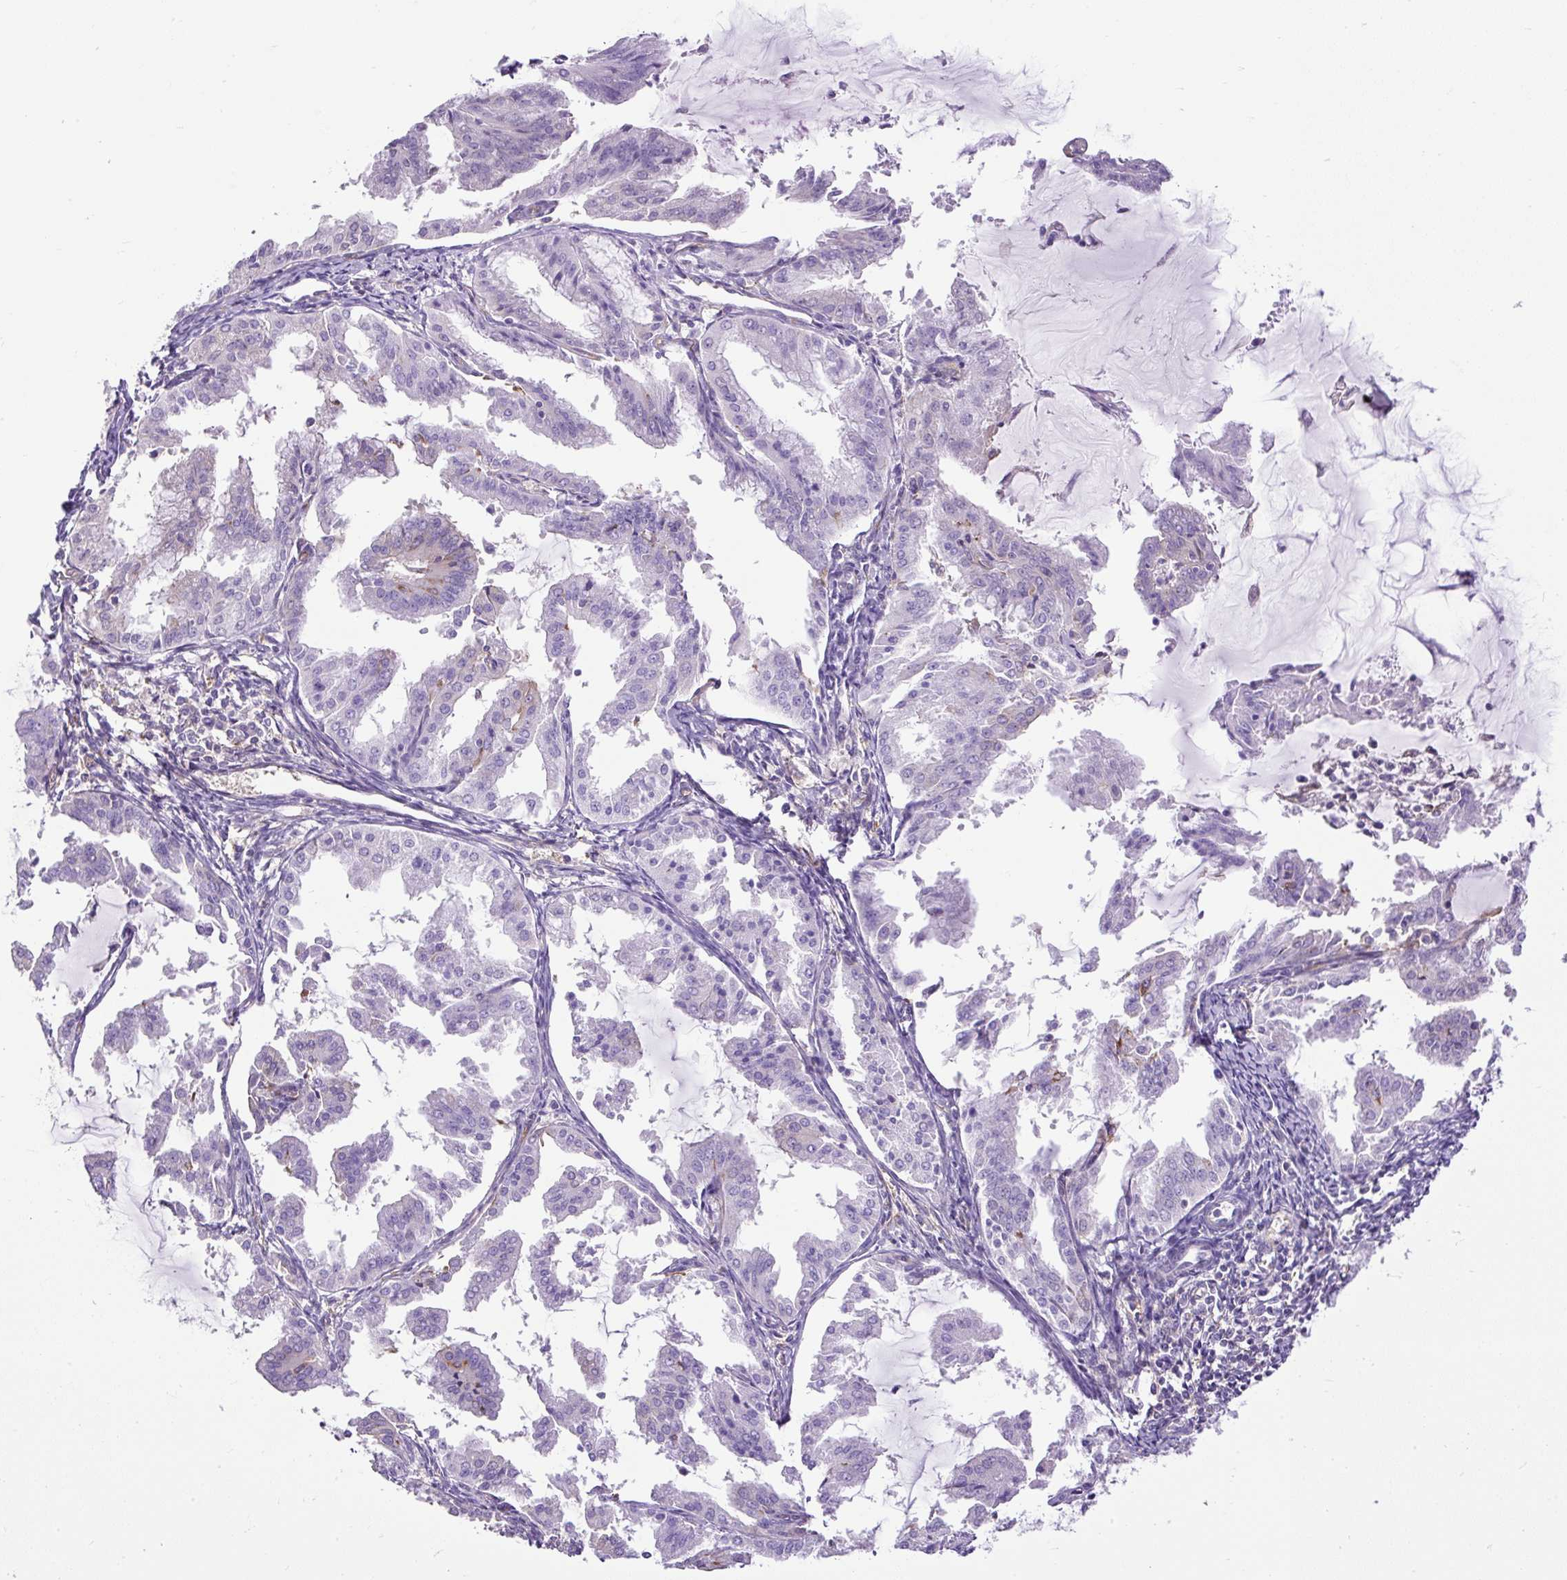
{"staining": {"intensity": "negative", "quantity": "none", "location": "none"}, "tissue": "endometrial cancer", "cell_type": "Tumor cells", "image_type": "cancer", "snomed": [{"axis": "morphology", "description": "Adenocarcinoma, NOS"}, {"axis": "topography", "description": "Endometrium"}], "caption": "A photomicrograph of endometrial adenocarcinoma stained for a protein exhibits no brown staining in tumor cells. The staining was performed using DAB (3,3'-diaminobenzidine) to visualize the protein expression in brown, while the nuclei were stained in blue with hematoxylin (Magnification: 20x).", "gene": "MAP1S", "patient": {"sex": "female", "age": 70}}